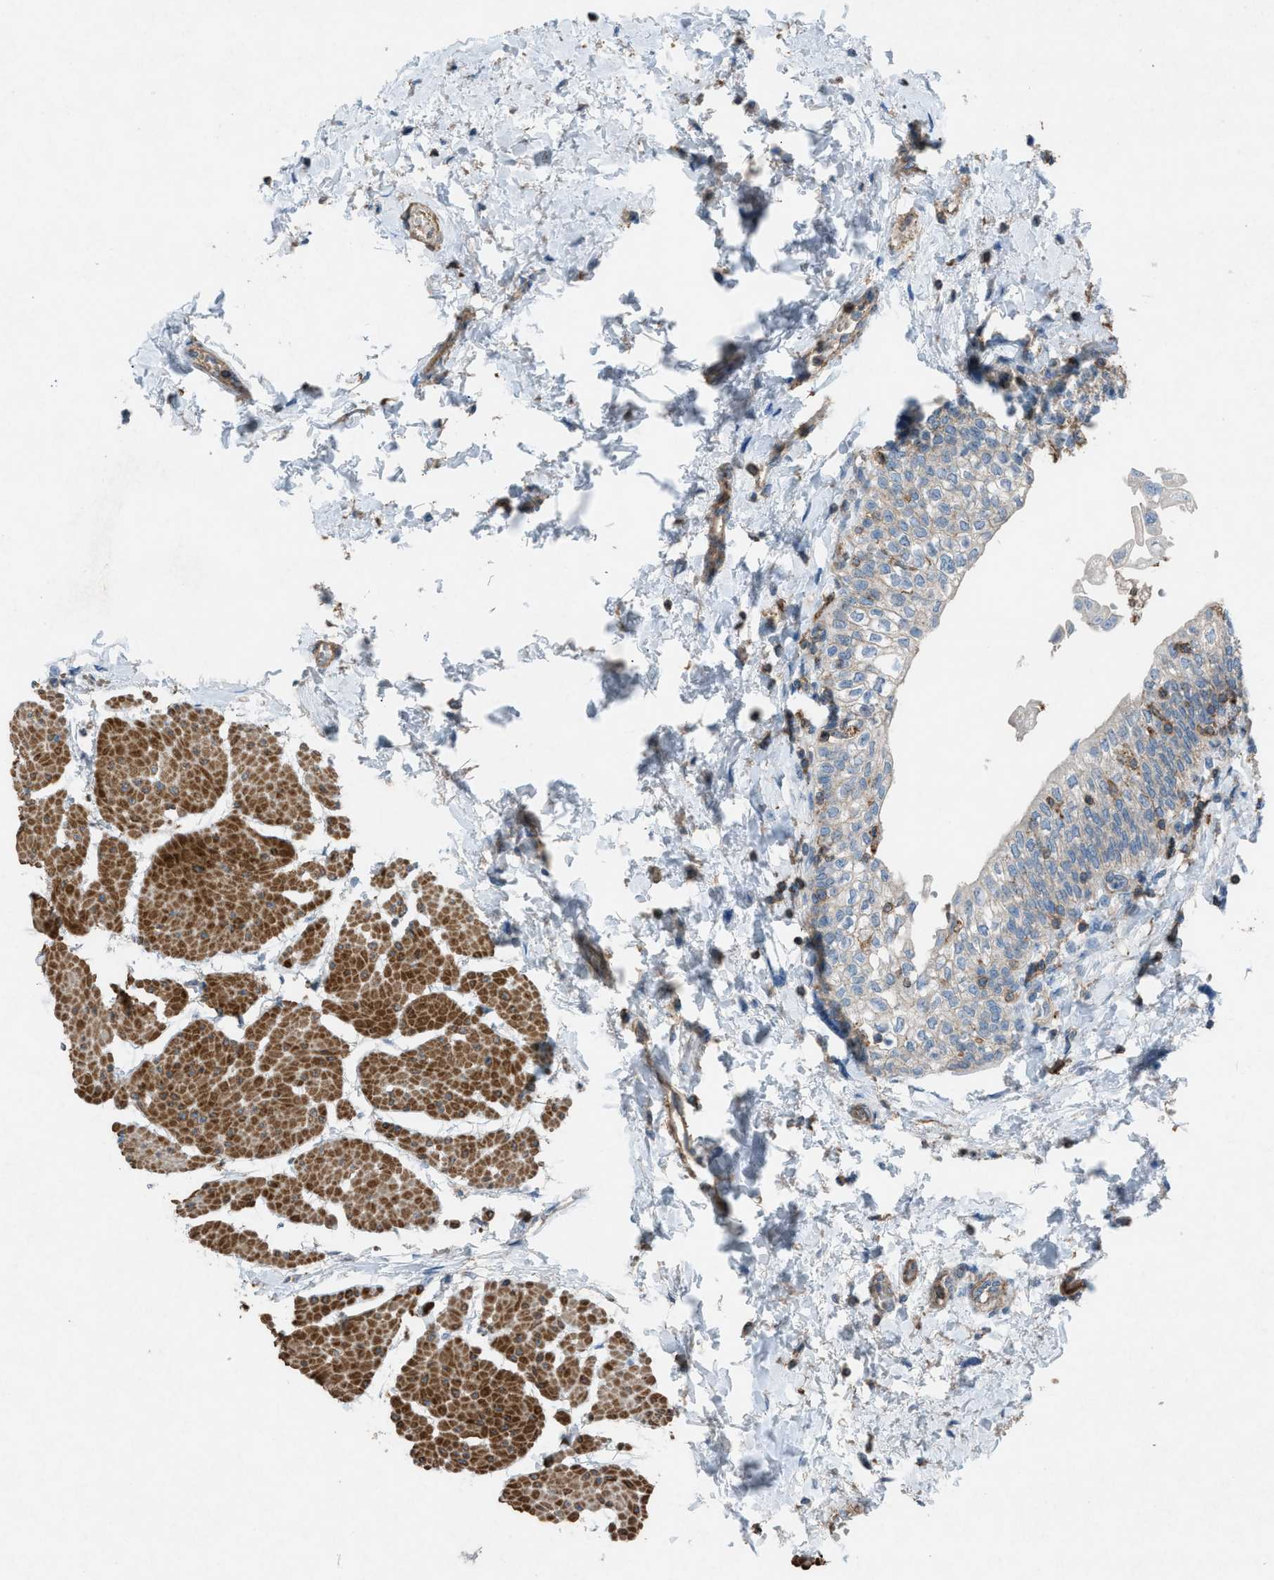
{"staining": {"intensity": "weak", "quantity": "25%-75%", "location": "cytoplasmic/membranous"}, "tissue": "urinary bladder", "cell_type": "Urothelial cells", "image_type": "normal", "snomed": [{"axis": "morphology", "description": "Normal tissue, NOS"}, {"axis": "topography", "description": "Urinary bladder"}], "caption": "Weak cytoplasmic/membranous positivity for a protein is identified in approximately 25%-75% of urothelial cells of unremarkable urinary bladder using IHC.", "gene": "NCK2", "patient": {"sex": "male", "age": 55}}